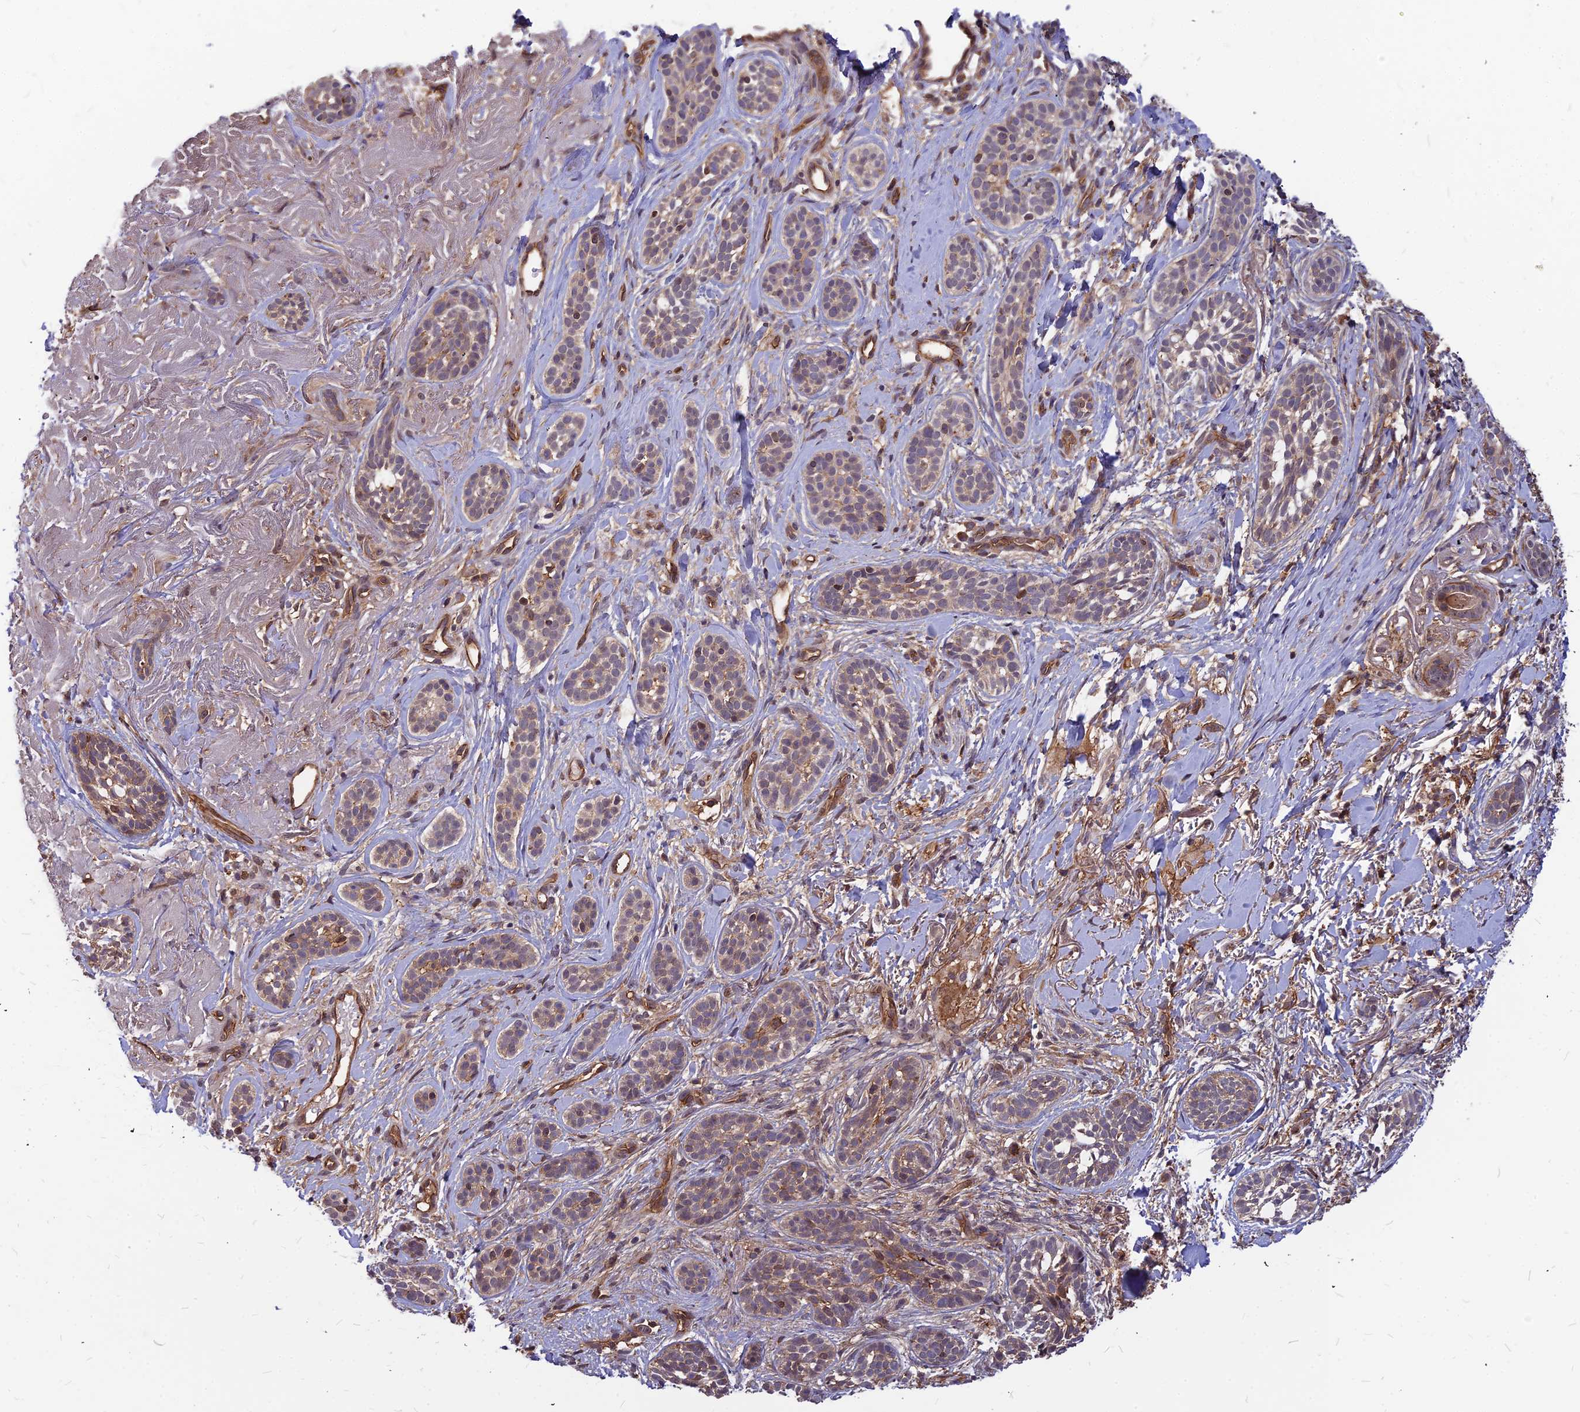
{"staining": {"intensity": "weak", "quantity": "<25%", "location": "cytoplasmic/membranous"}, "tissue": "skin cancer", "cell_type": "Tumor cells", "image_type": "cancer", "snomed": [{"axis": "morphology", "description": "Basal cell carcinoma"}, {"axis": "topography", "description": "Skin"}], "caption": "A photomicrograph of skin cancer stained for a protein exhibits no brown staining in tumor cells. (DAB IHC with hematoxylin counter stain).", "gene": "ZNF467", "patient": {"sex": "male", "age": 71}}